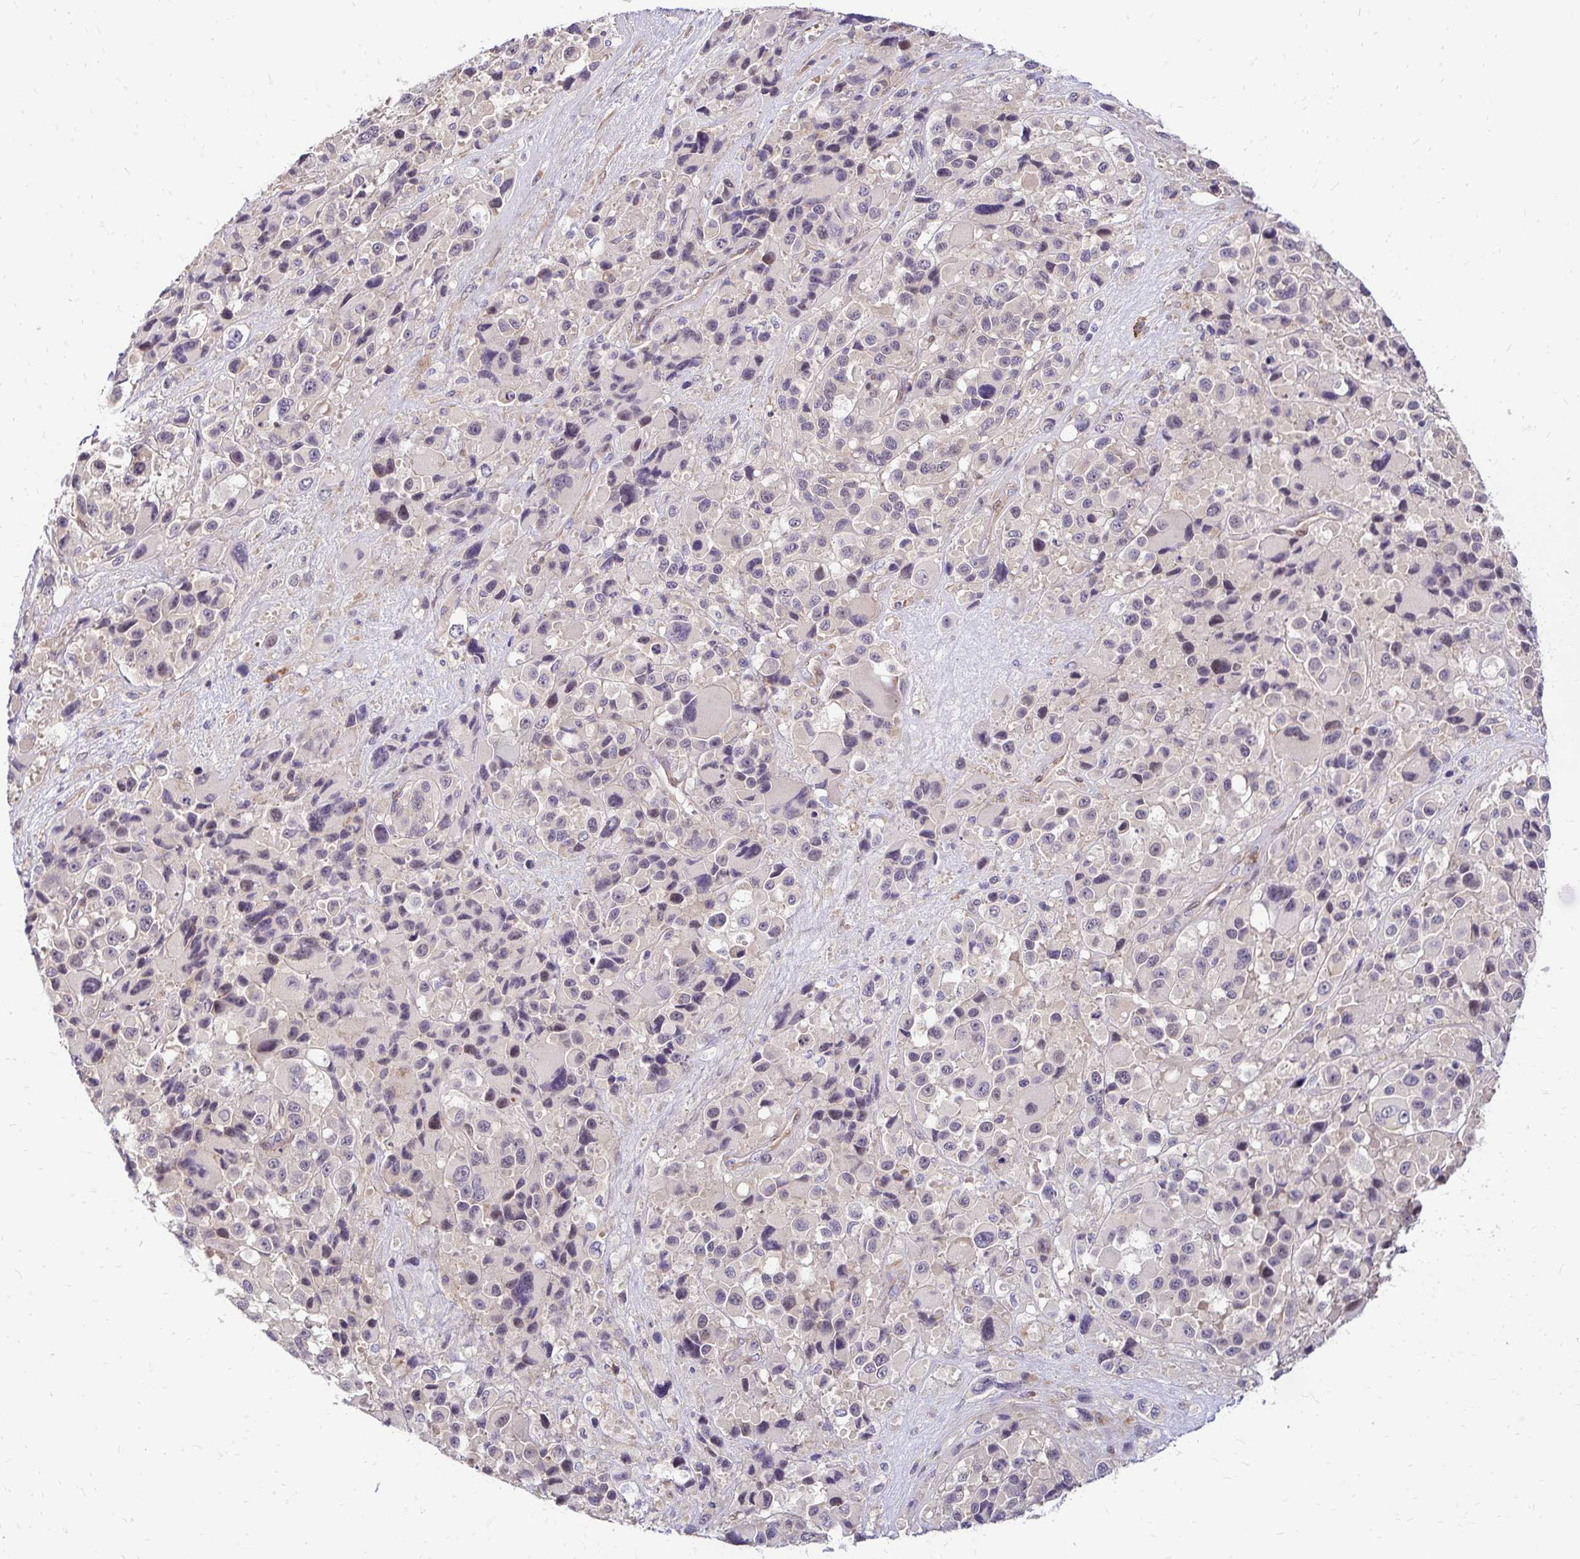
{"staining": {"intensity": "negative", "quantity": "none", "location": "none"}, "tissue": "melanoma", "cell_type": "Tumor cells", "image_type": "cancer", "snomed": [{"axis": "morphology", "description": "Malignant melanoma, Metastatic site"}, {"axis": "topography", "description": "Lymph node"}], "caption": "Immunohistochemistry (IHC) photomicrograph of human malignant melanoma (metastatic site) stained for a protein (brown), which shows no staining in tumor cells.", "gene": "YAP1", "patient": {"sex": "female", "age": 65}}